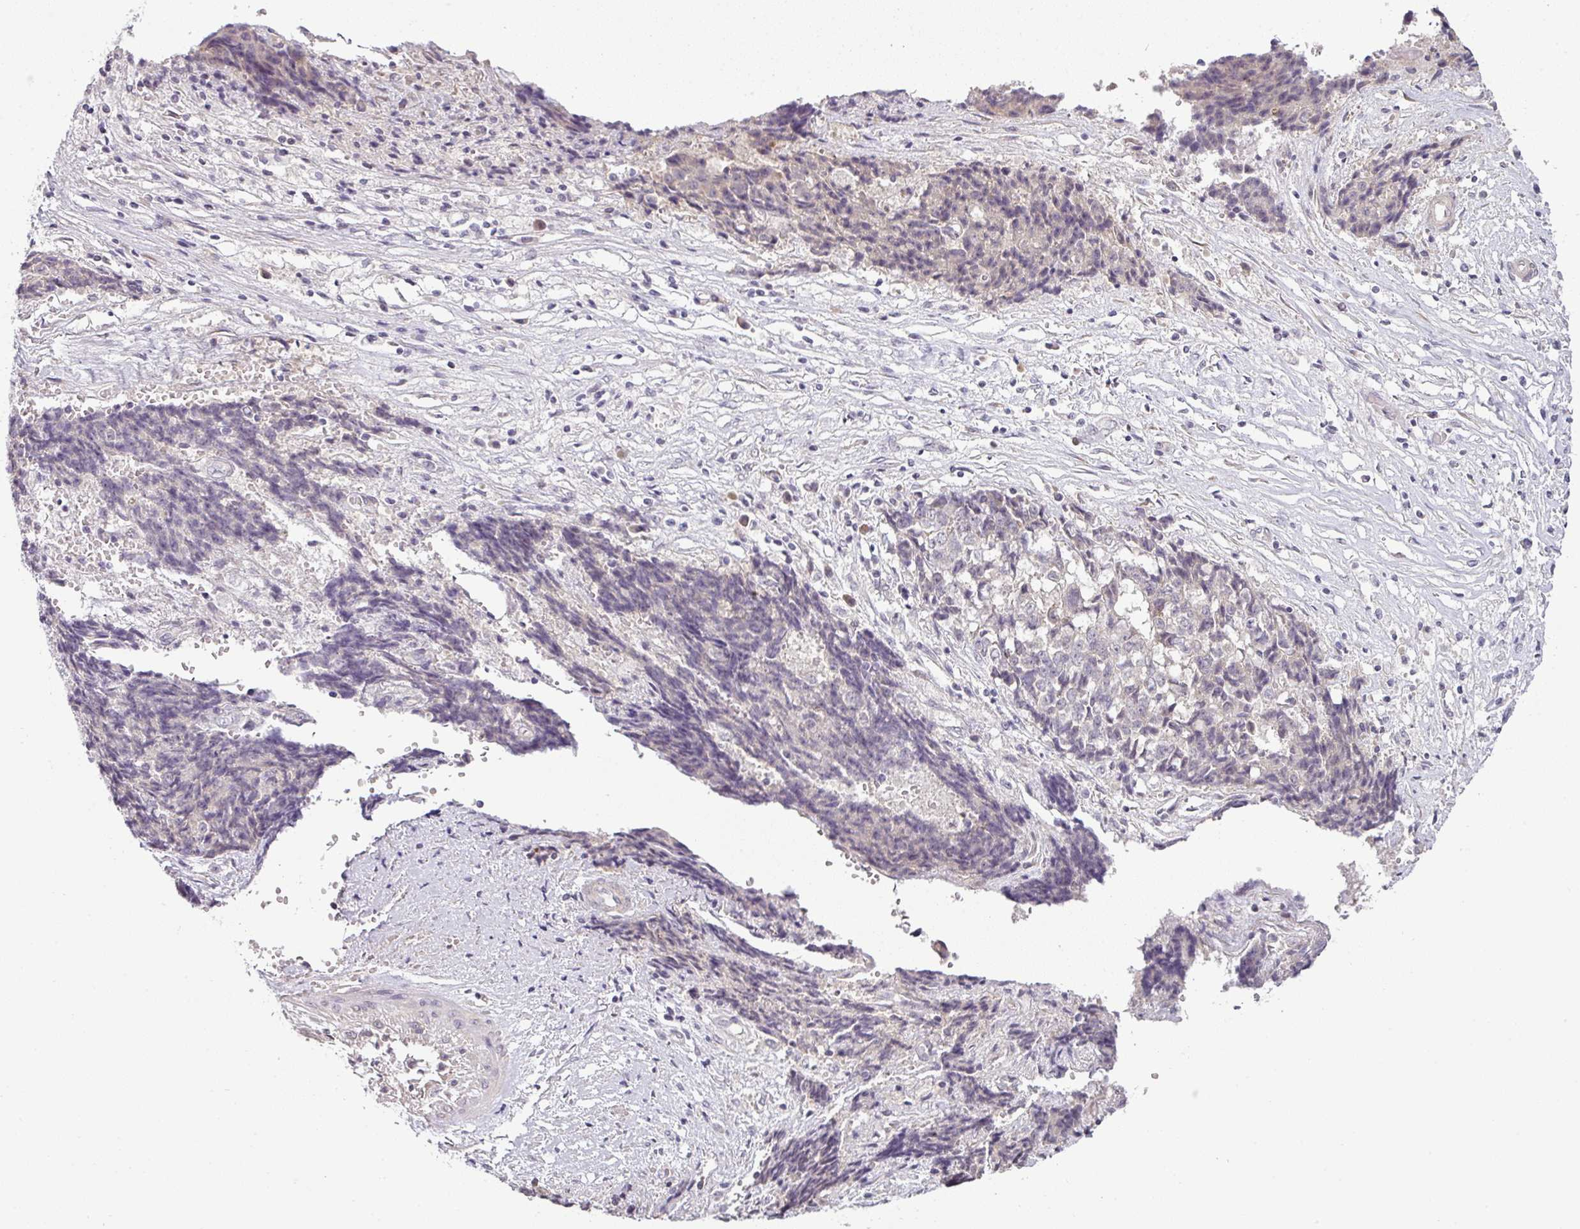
{"staining": {"intensity": "negative", "quantity": "none", "location": "none"}, "tissue": "ovarian cancer", "cell_type": "Tumor cells", "image_type": "cancer", "snomed": [{"axis": "morphology", "description": "Carcinoma, endometroid"}, {"axis": "topography", "description": "Ovary"}], "caption": "This is a photomicrograph of immunohistochemistry (IHC) staining of ovarian cancer, which shows no positivity in tumor cells.", "gene": "OR52D1", "patient": {"sex": "female", "age": 42}}